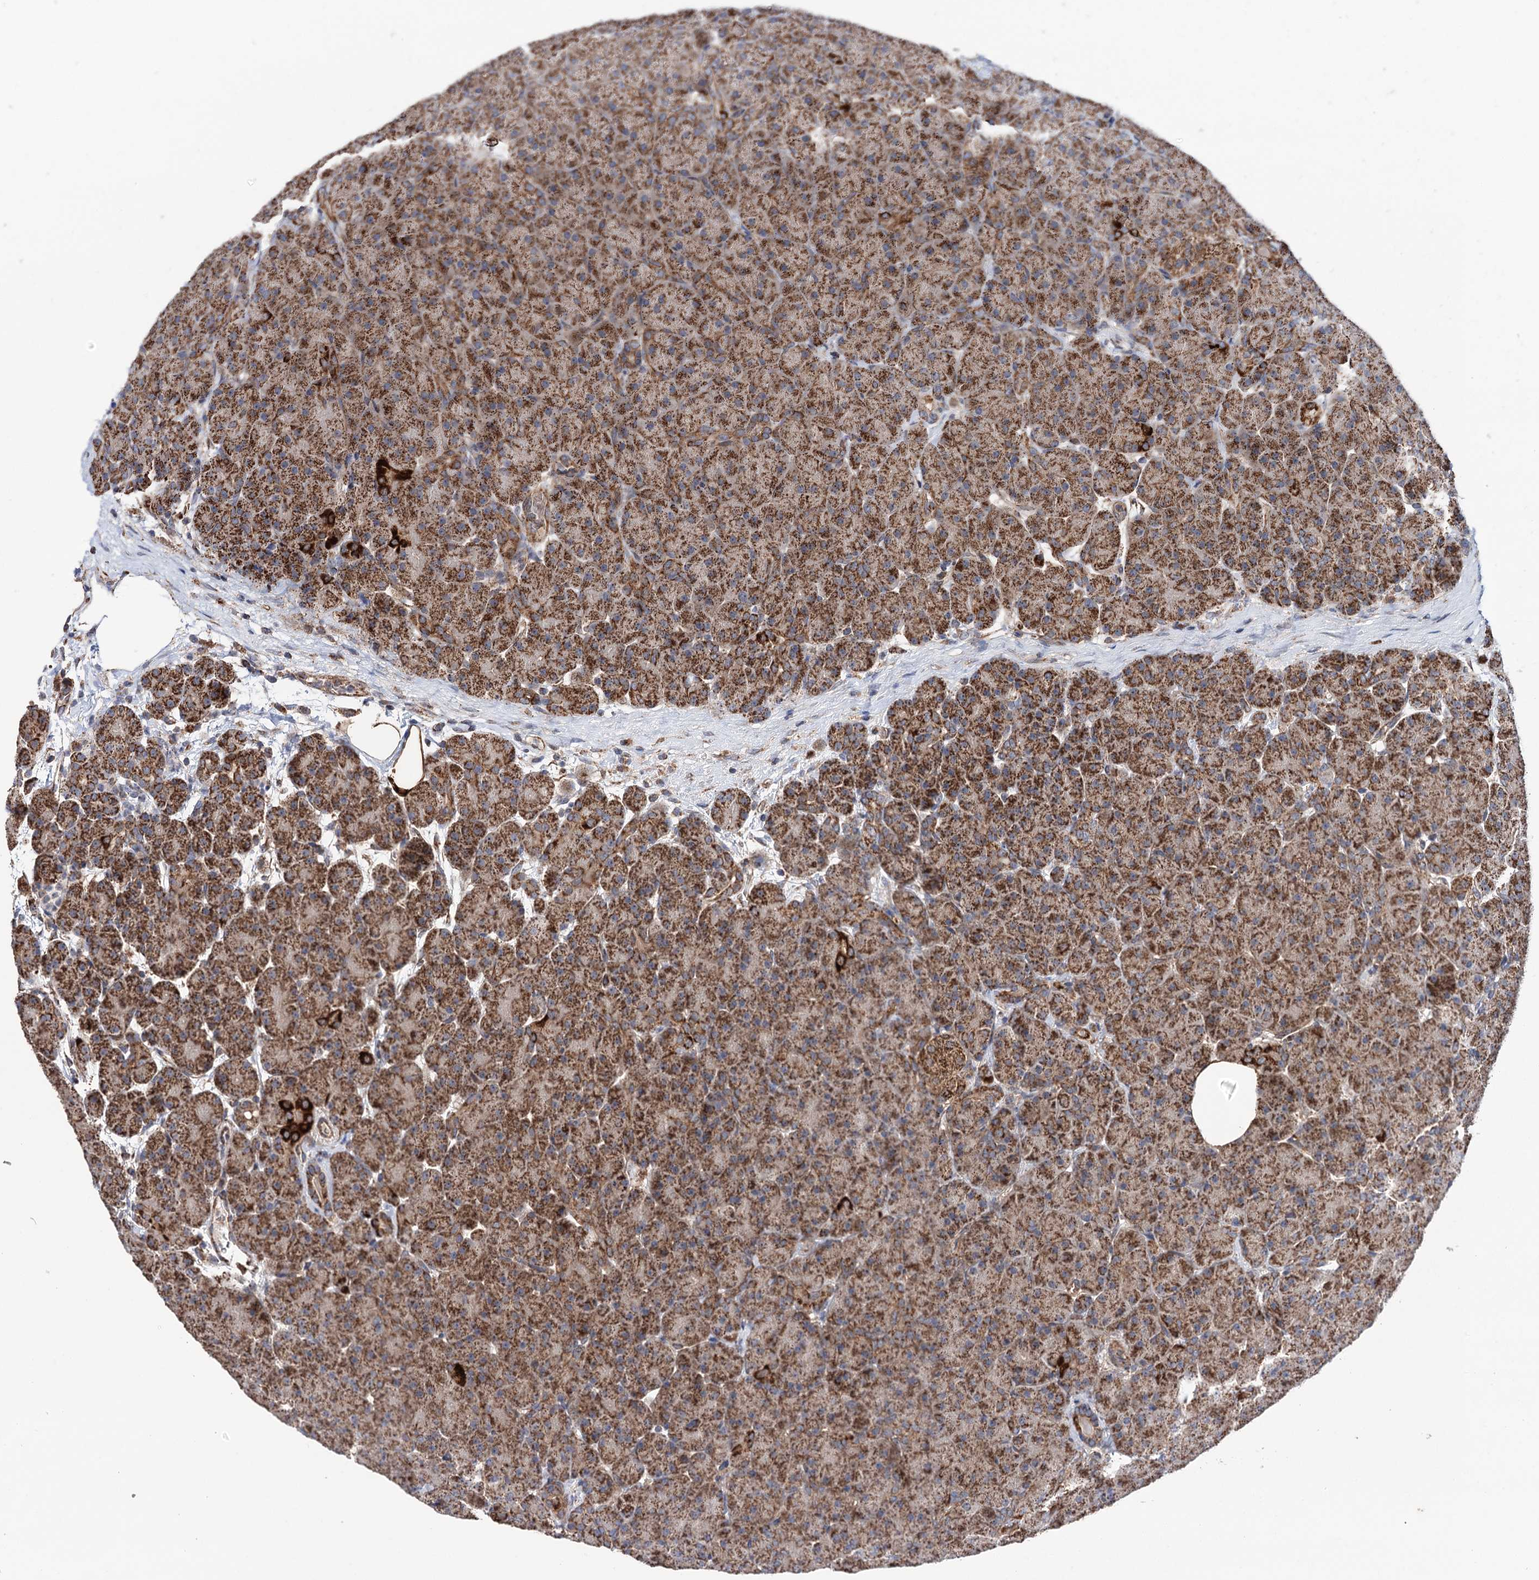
{"staining": {"intensity": "moderate", "quantity": ">75%", "location": "cytoplasmic/membranous"}, "tissue": "pancreas", "cell_type": "Exocrine glandular cells", "image_type": "normal", "snomed": [{"axis": "morphology", "description": "Normal tissue, NOS"}, {"axis": "topography", "description": "Pancreas"}], "caption": "Benign pancreas exhibits moderate cytoplasmic/membranous staining in approximately >75% of exocrine glandular cells (DAB (3,3'-diaminobenzidine) IHC, brown staining for protein, blue staining for nuclei)..", "gene": "SUCLA2", "patient": {"sex": "male", "age": 66}}